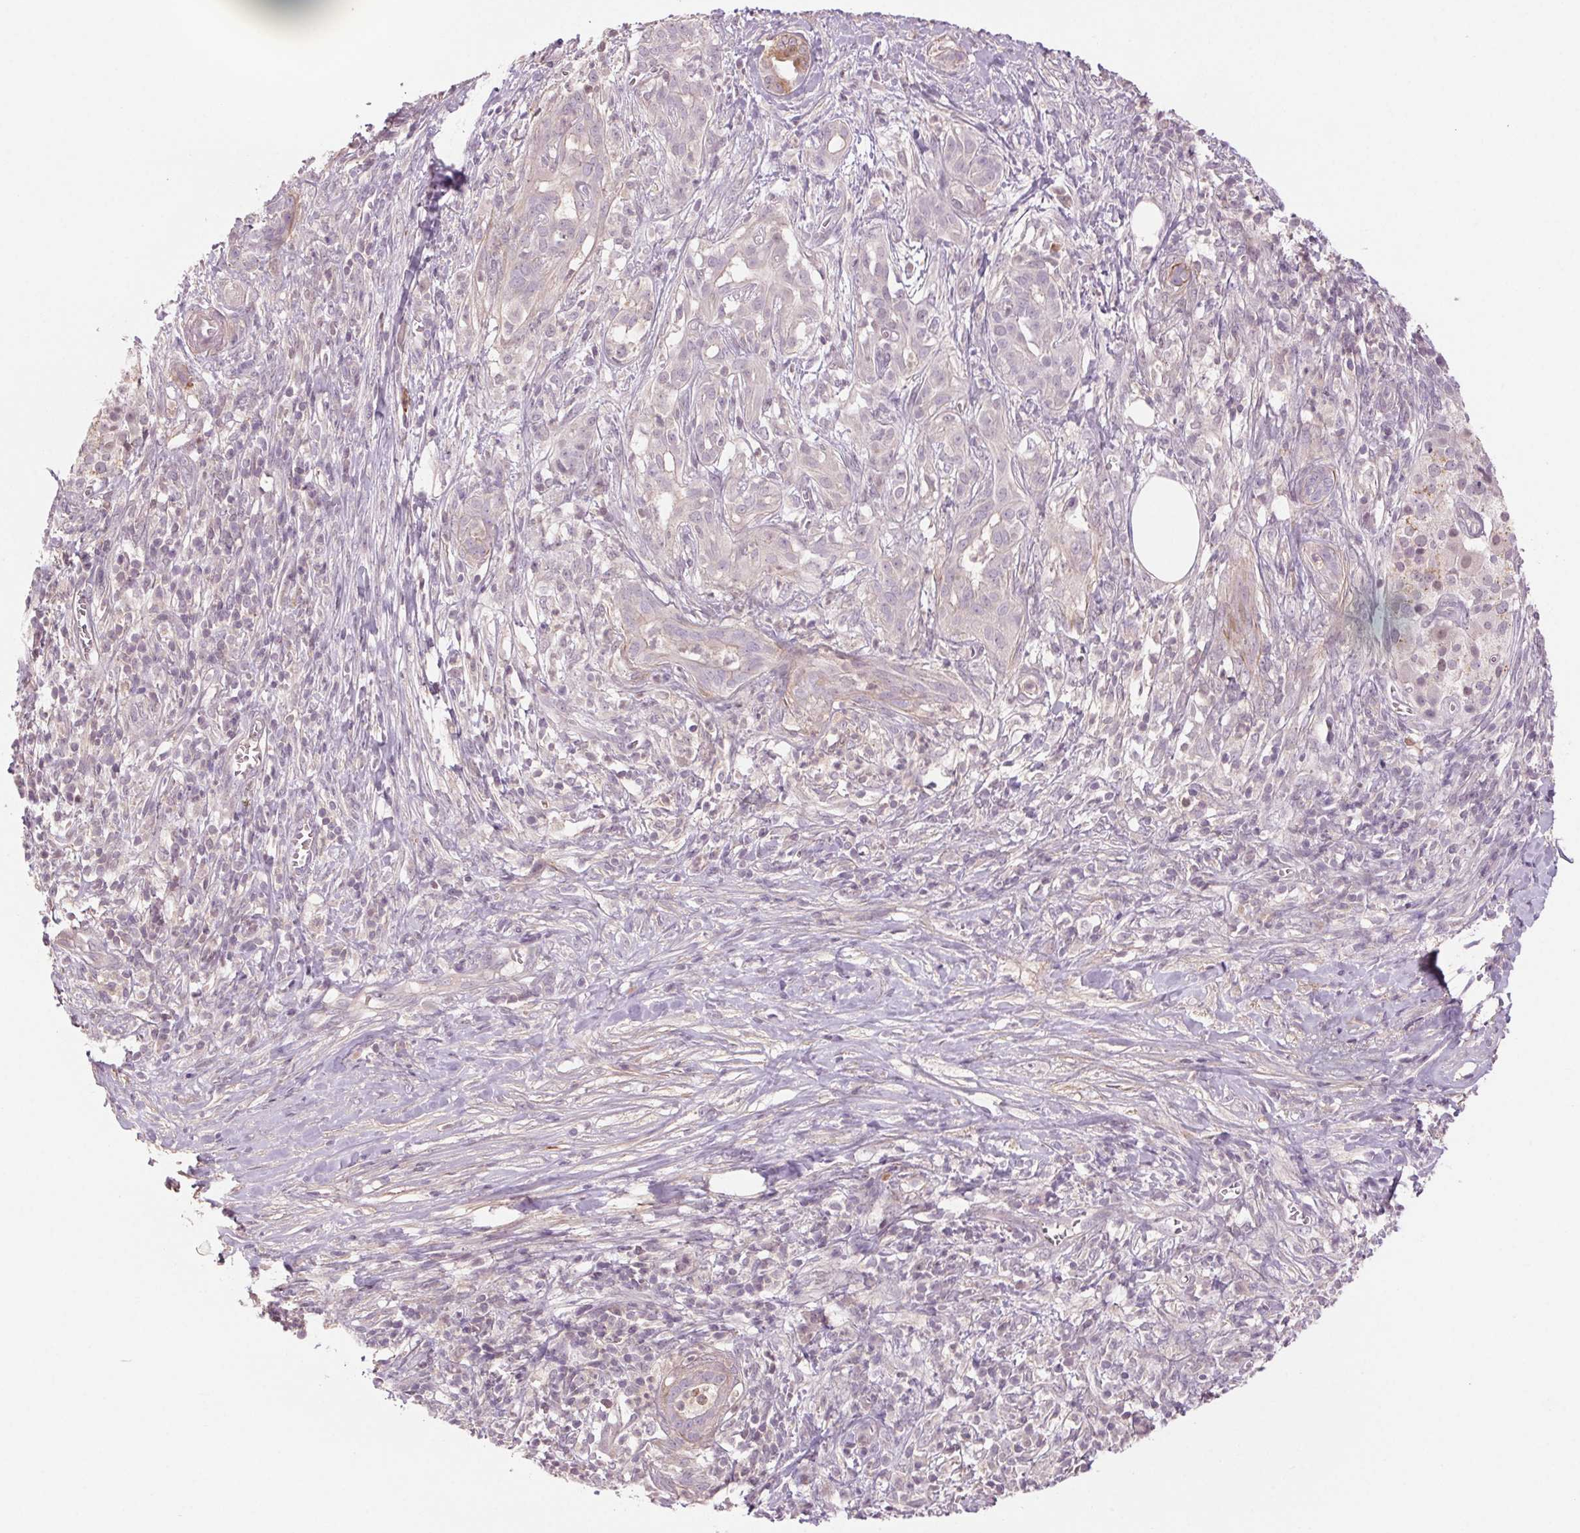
{"staining": {"intensity": "negative", "quantity": "none", "location": "none"}, "tissue": "pancreatic cancer", "cell_type": "Tumor cells", "image_type": "cancer", "snomed": [{"axis": "morphology", "description": "Adenocarcinoma, NOS"}, {"axis": "topography", "description": "Pancreas"}], "caption": "DAB (3,3'-diaminobenzidine) immunohistochemical staining of human pancreatic cancer (adenocarcinoma) shows no significant expression in tumor cells.", "gene": "HHLA2", "patient": {"sex": "male", "age": 61}}